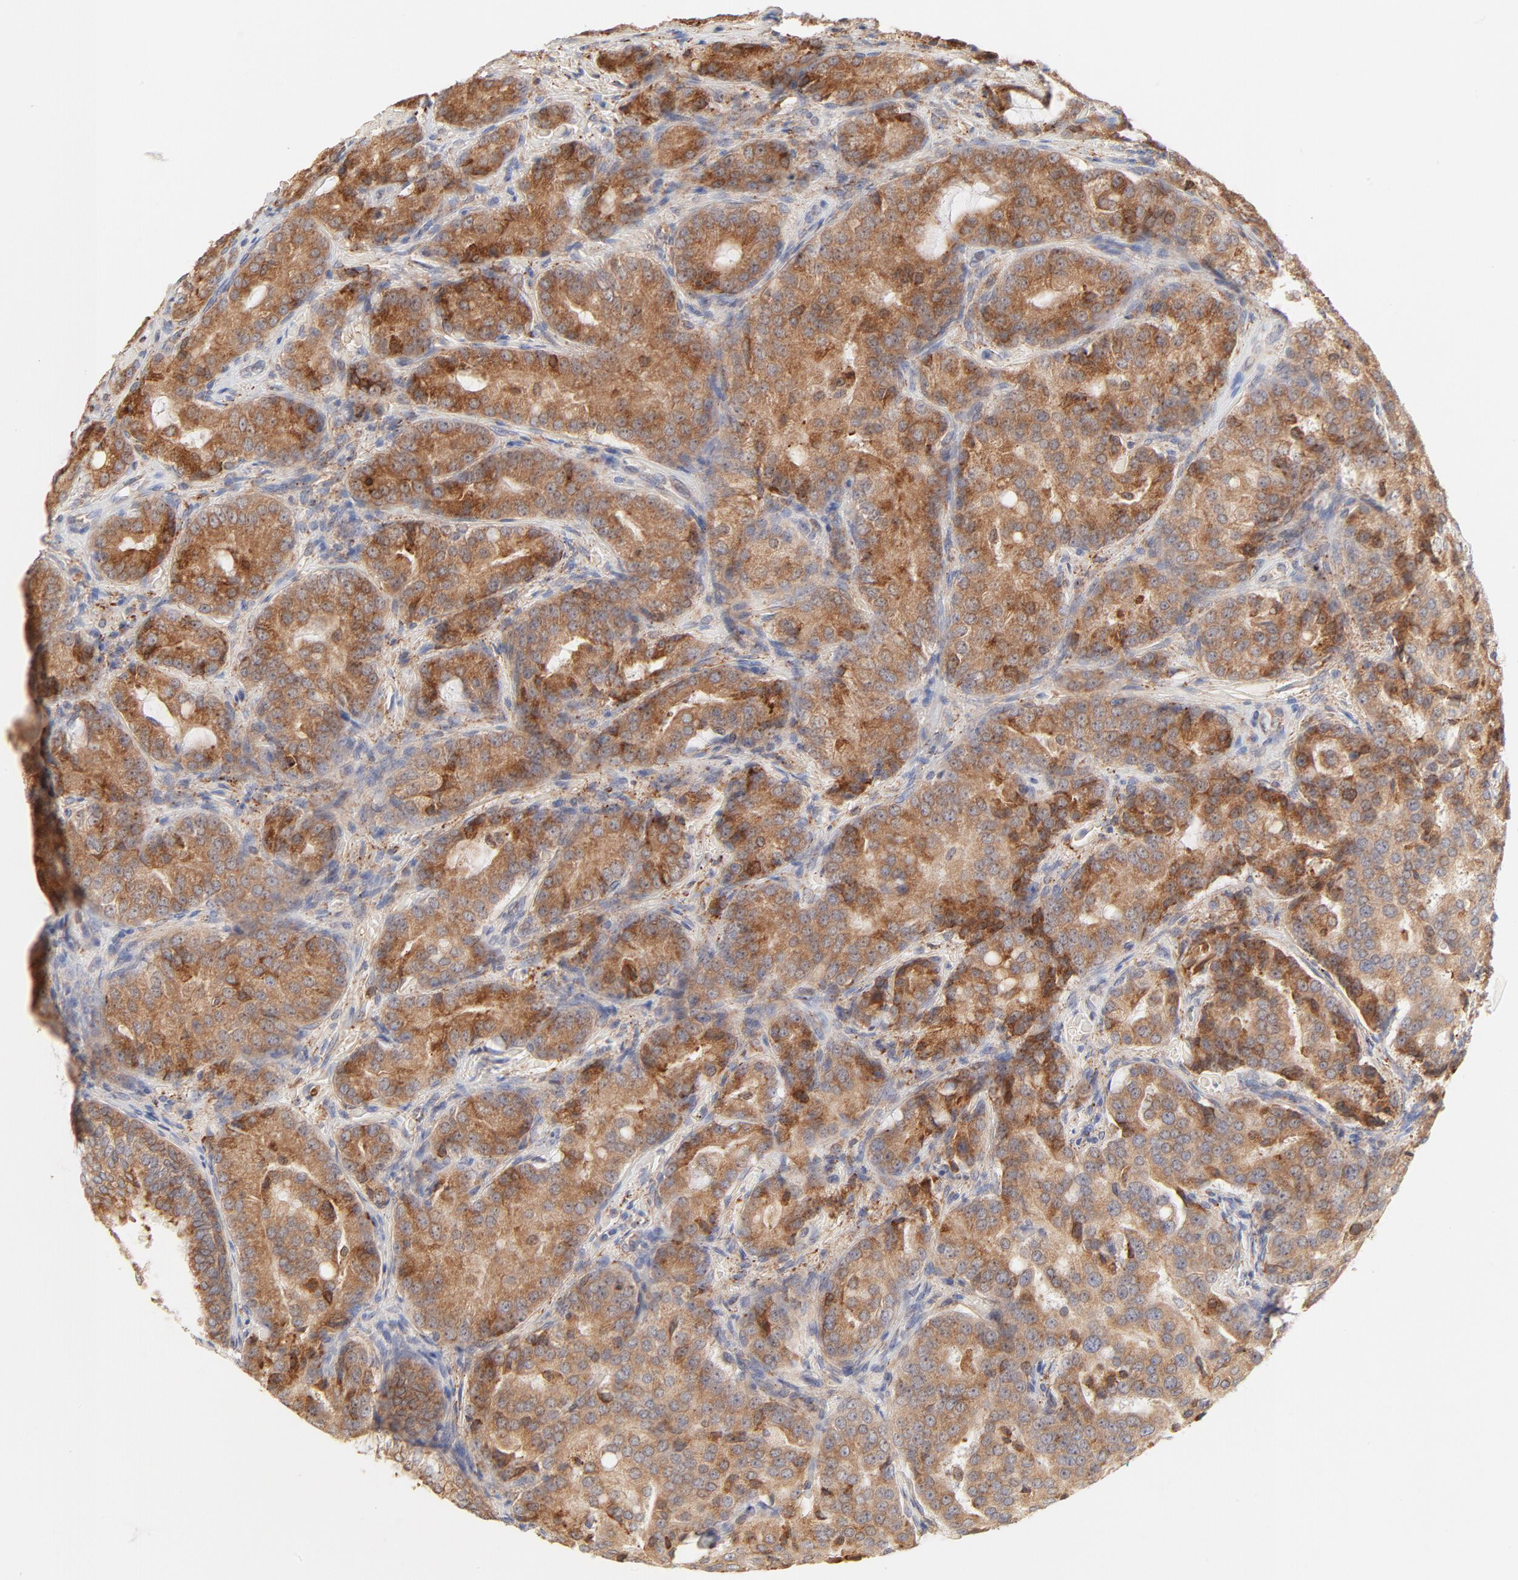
{"staining": {"intensity": "strong", "quantity": ">75%", "location": "cytoplasmic/membranous"}, "tissue": "prostate cancer", "cell_type": "Tumor cells", "image_type": "cancer", "snomed": [{"axis": "morphology", "description": "Adenocarcinoma, High grade"}, {"axis": "topography", "description": "Prostate"}], "caption": "Prostate adenocarcinoma (high-grade) tissue demonstrates strong cytoplasmic/membranous staining in approximately >75% of tumor cells", "gene": "PARP12", "patient": {"sex": "male", "age": 72}}